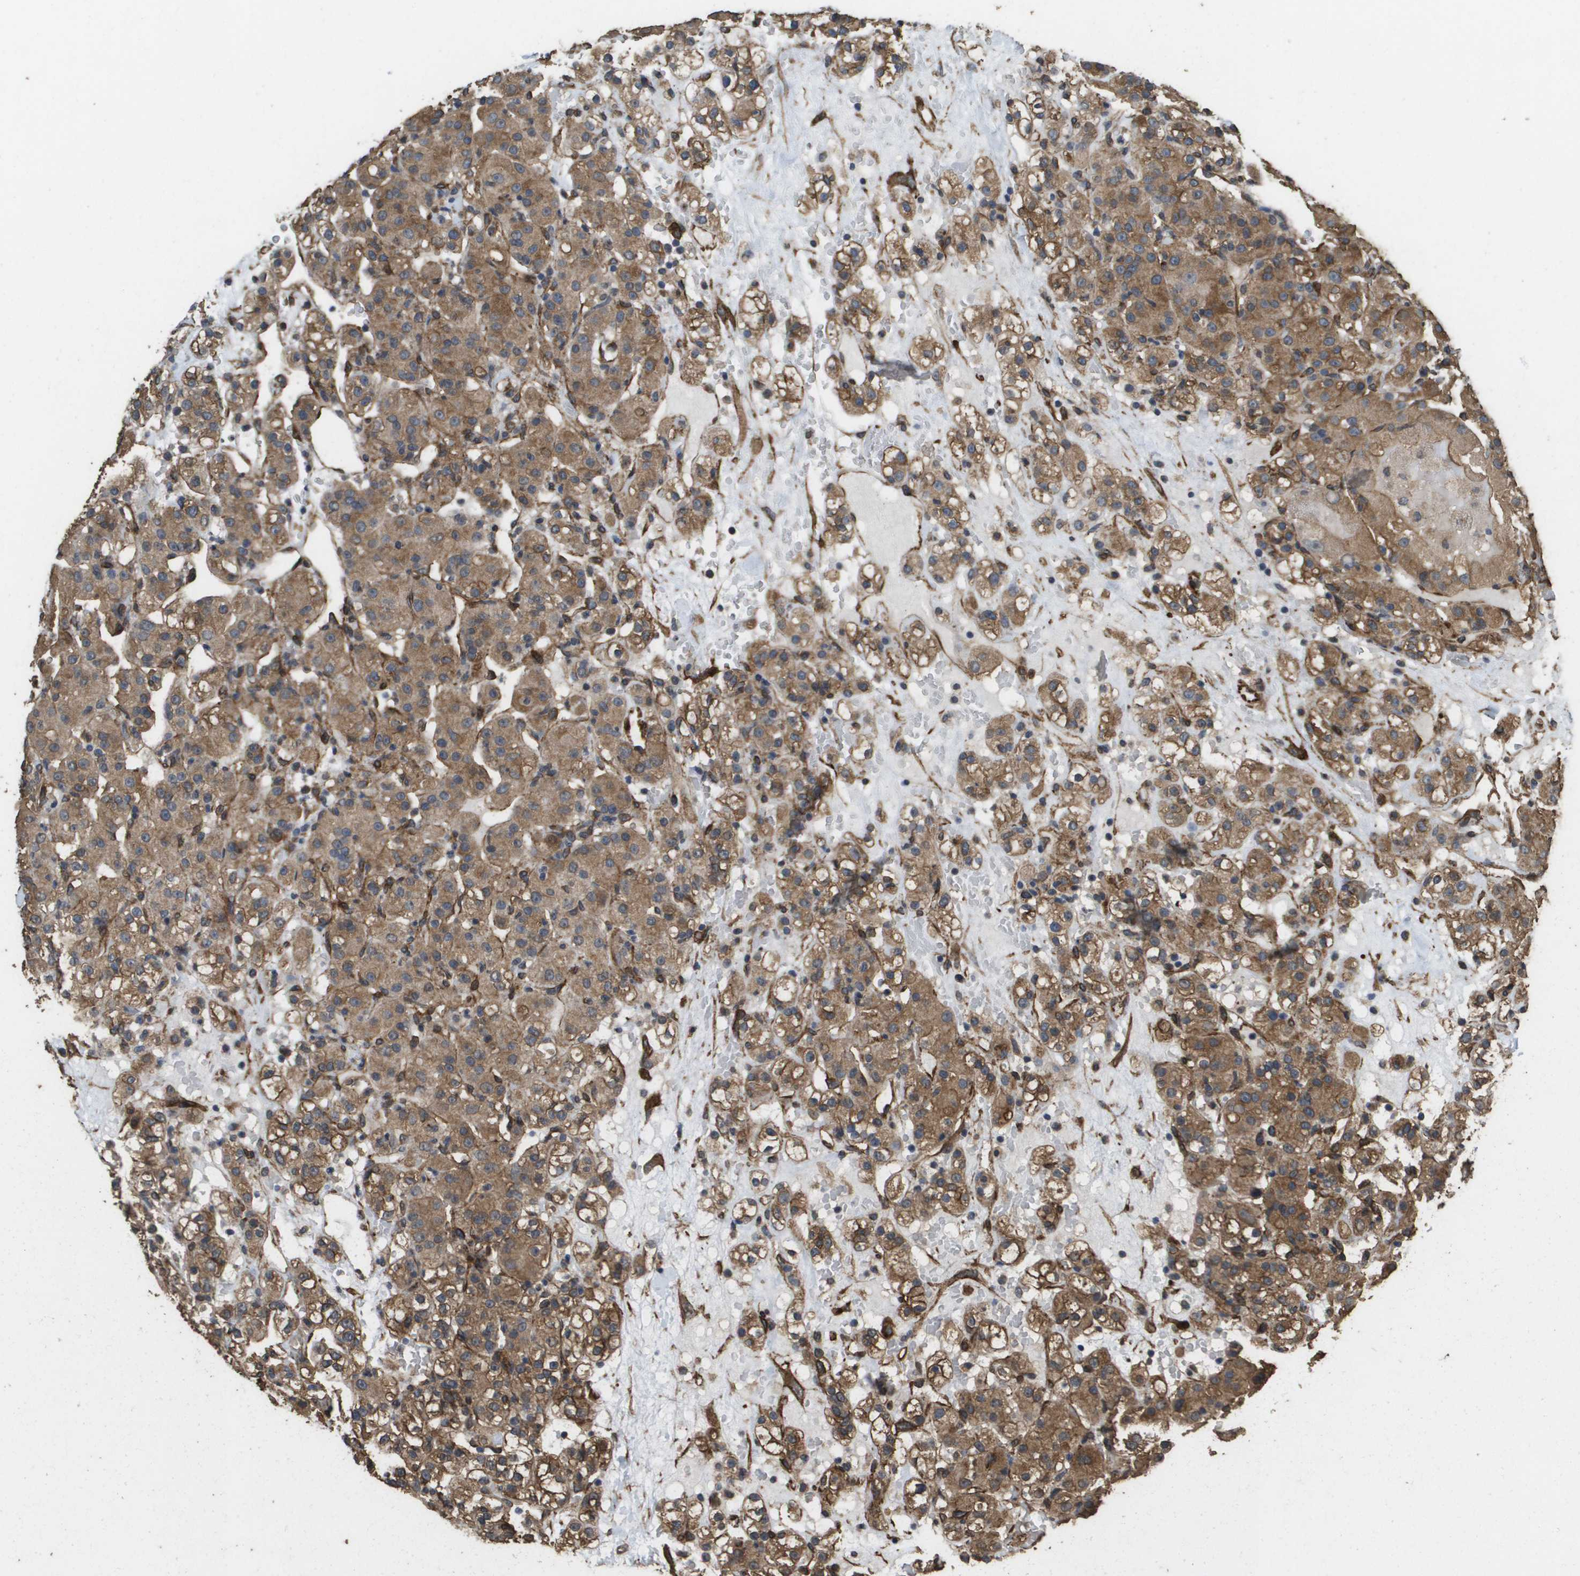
{"staining": {"intensity": "moderate", "quantity": ">75%", "location": "cytoplasmic/membranous"}, "tissue": "renal cancer", "cell_type": "Tumor cells", "image_type": "cancer", "snomed": [{"axis": "morphology", "description": "Normal tissue, NOS"}, {"axis": "morphology", "description": "Adenocarcinoma, NOS"}, {"axis": "topography", "description": "Kidney"}], "caption": "Immunohistochemical staining of adenocarcinoma (renal) exhibits moderate cytoplasmic/membranous protein positivity in about >75% of tumor cells. The staining is performed using DAB brown chromogen to label protein expression. The nuclei are counter-stained blue using hematoxylin.", "gene": "AAMP", "patient": {"sex": "male", "age": 61}}